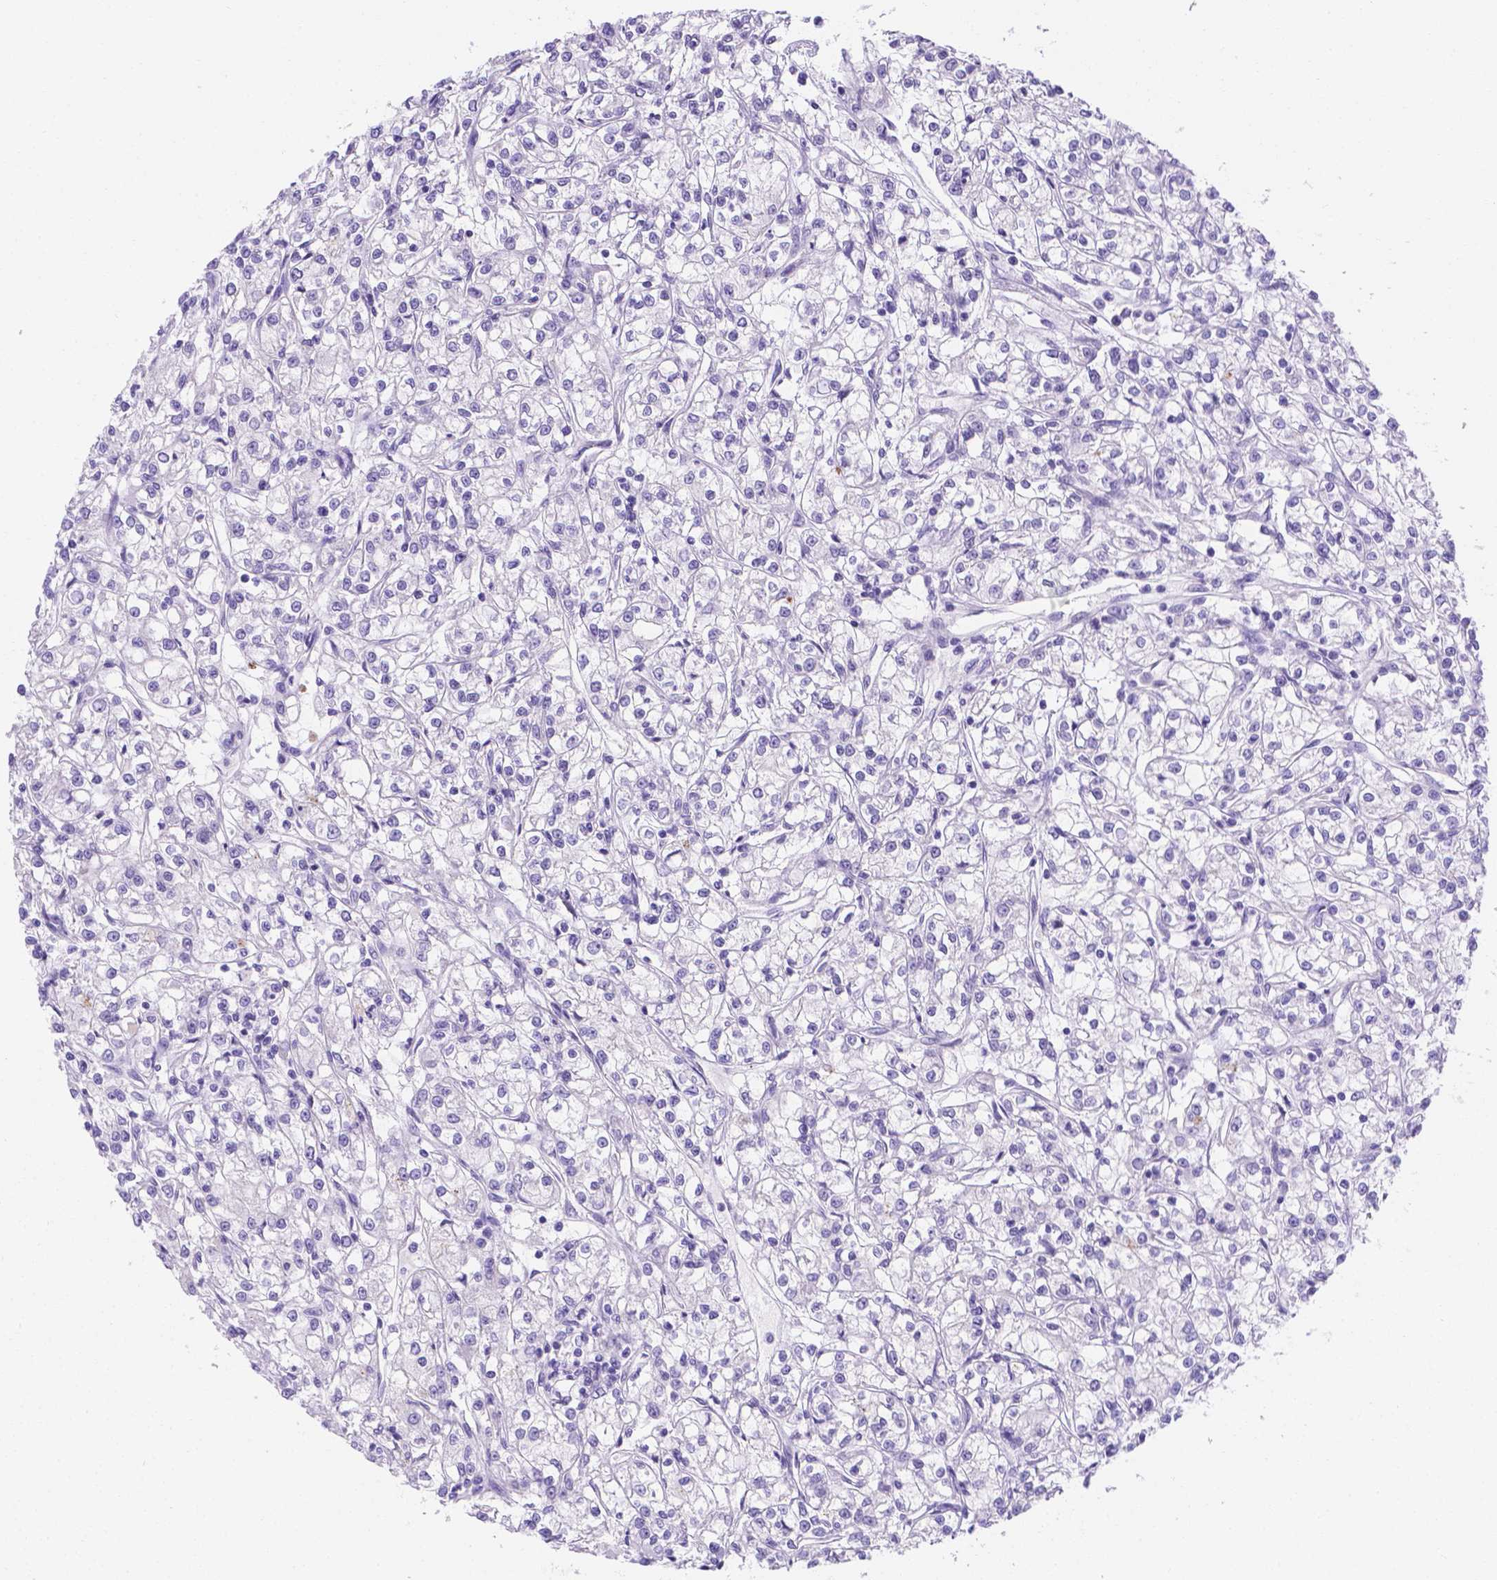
{"staining": {"intensity": "negative", "quantity": "none", "location": "none"}, "tissue": "renal cancer", "cell_type": "Tumor cells", "image_type": "cancer", "snomed": [{"axis": "morphology", "description": "Adenocarcinoma, NOS"}, {"axis": "topography", "description": "Kidney"}], "caption": "The immunohistochemistry photomicrograph has no significant positivity in tumor cells of renal adenocarcinoma tissue.", "gene": "MLN", "patient": {"sex": "female", "age": 59}}